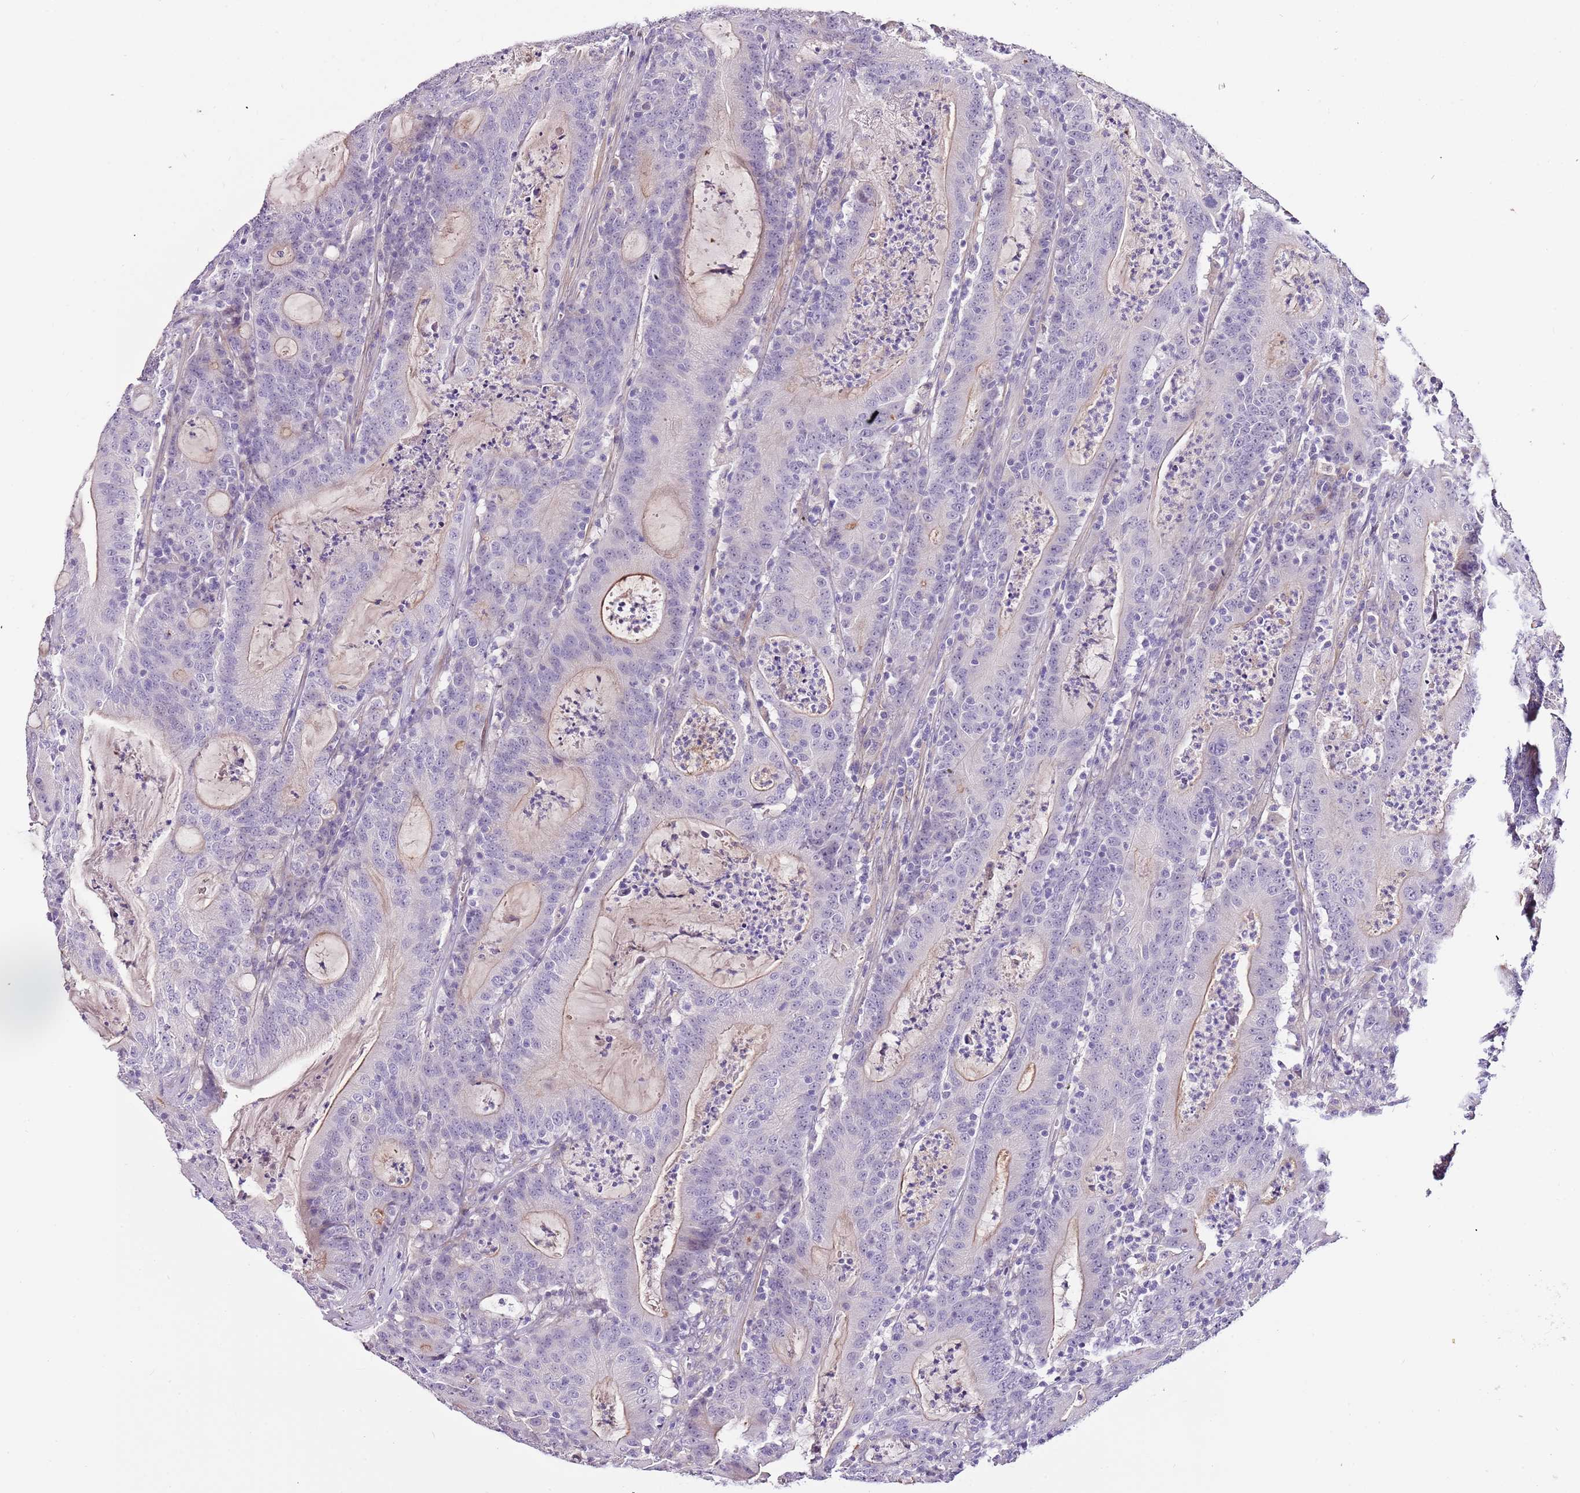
{"staining": {"intensity": "weak", "quantity": "<25%", "location": "cytoplasmic/membranous"}, "tissue": "colorectal cancer", "cell_type": "Tumor cells", "image_type": "cancer", "snomed": [{"axis": "morphology", "description": "Adenocarcinoma, NOS"}, {"axis": "topography", "description": "Colon"}], "caption": "Immunohistochemistry (IHC) photomicrograph of colorectal adenocarcinoma stained for a protein (brown), which reveals no expression in tumor cells.", "gene": "NKX2-3", "patient": {"sex": "male", "age": 83}}